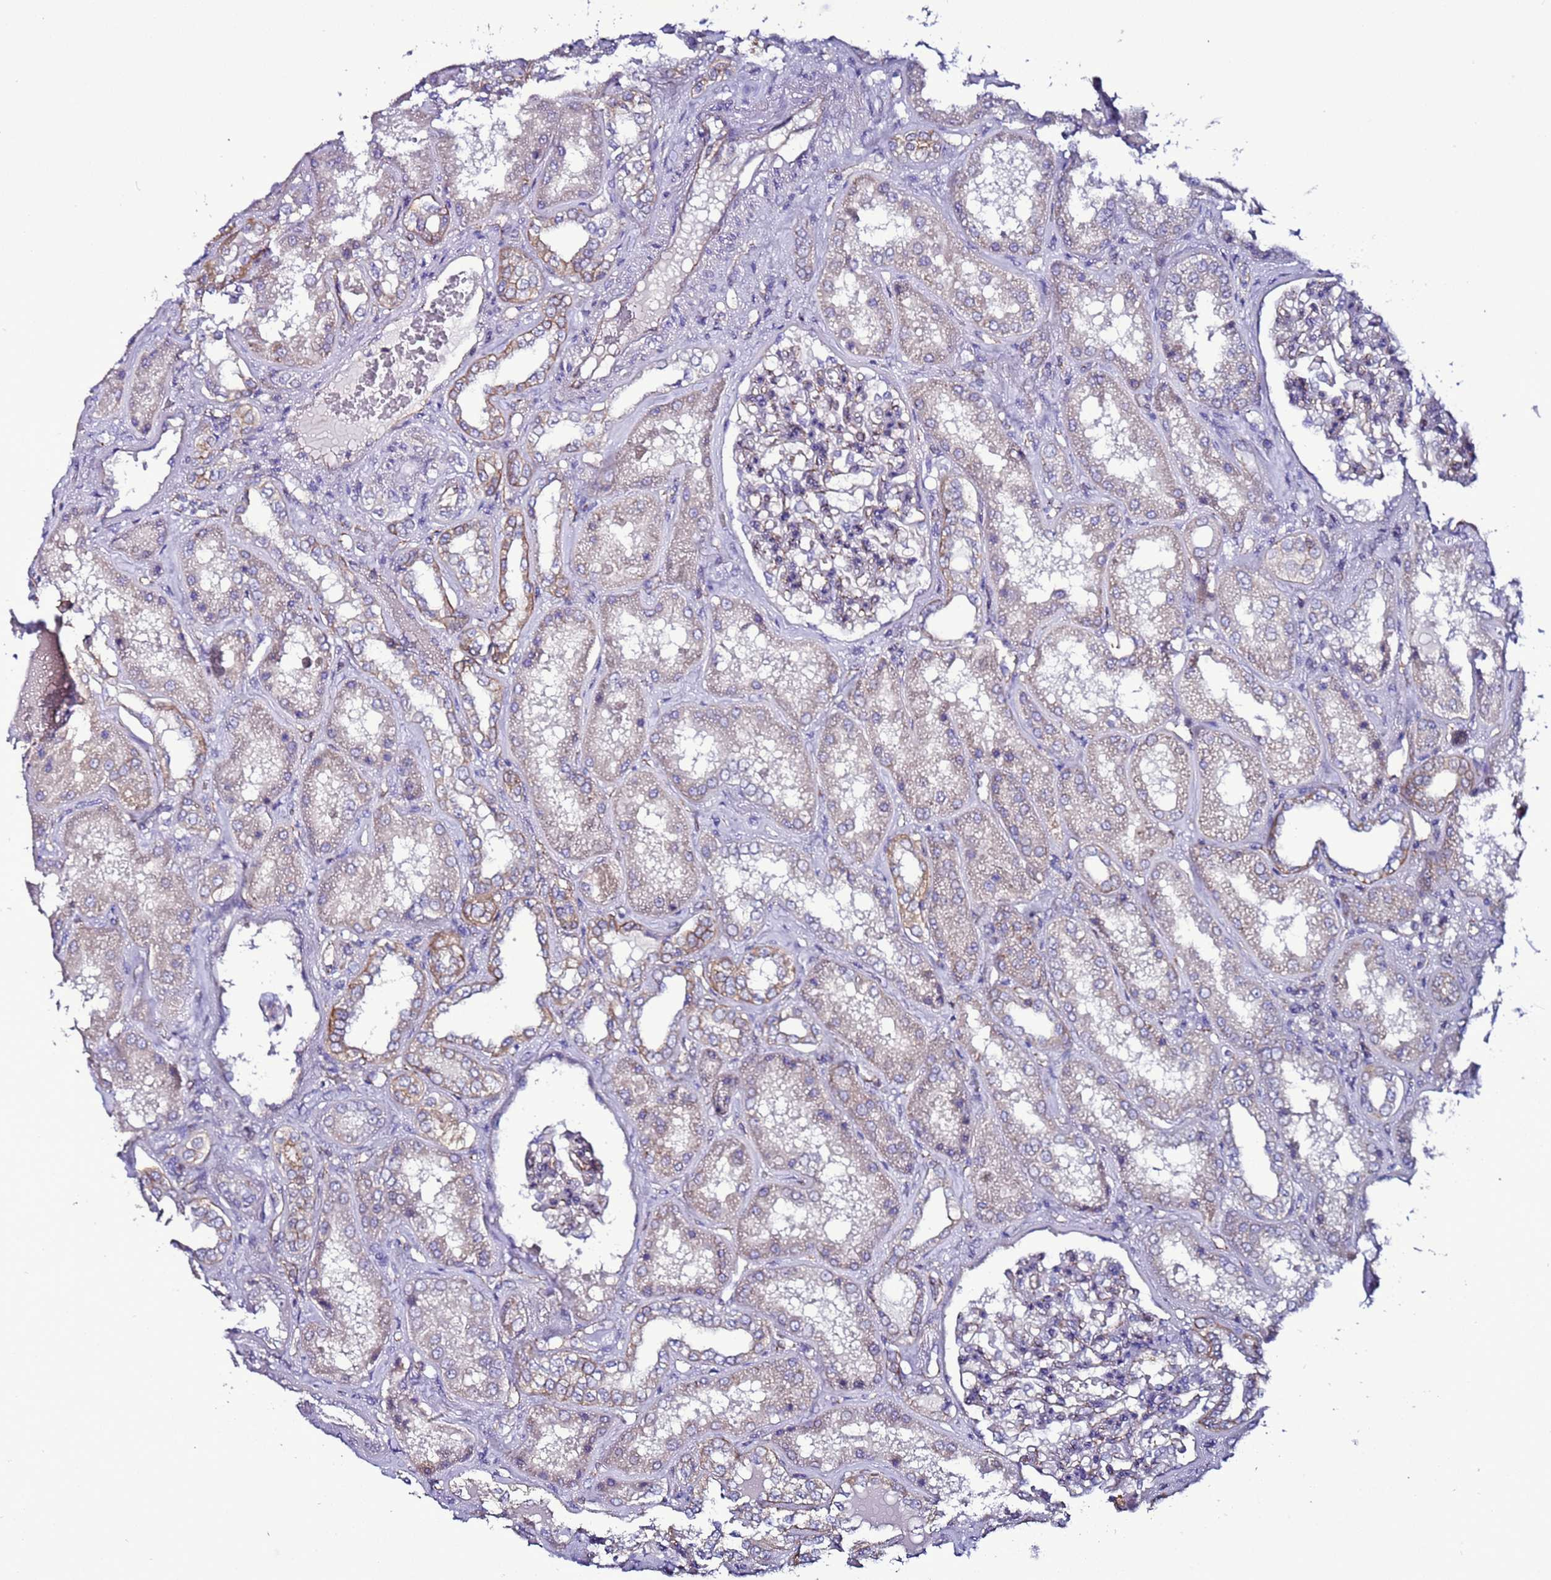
{"staining": {"intensity": "moderate", "quantity": "<25%", "location": "cytoplasmic/membranous"}, "tissue": "kidney", "cell_type": "Cells in glomeruli", "image_type": "normal", "snomed": [{"axis": "morphology", "description": "Normal tissue, NOS"}, {"axis": "topography", "description": "Kidney"}], "caption": "This micrograph displays IHC staining of benign kidney, with low moderate cytoplasmic/membranous positivity in approximately <25% of cells in glomeruli.", "gene": "TENM3", "patient": {"sex": "female", "age": 56}}